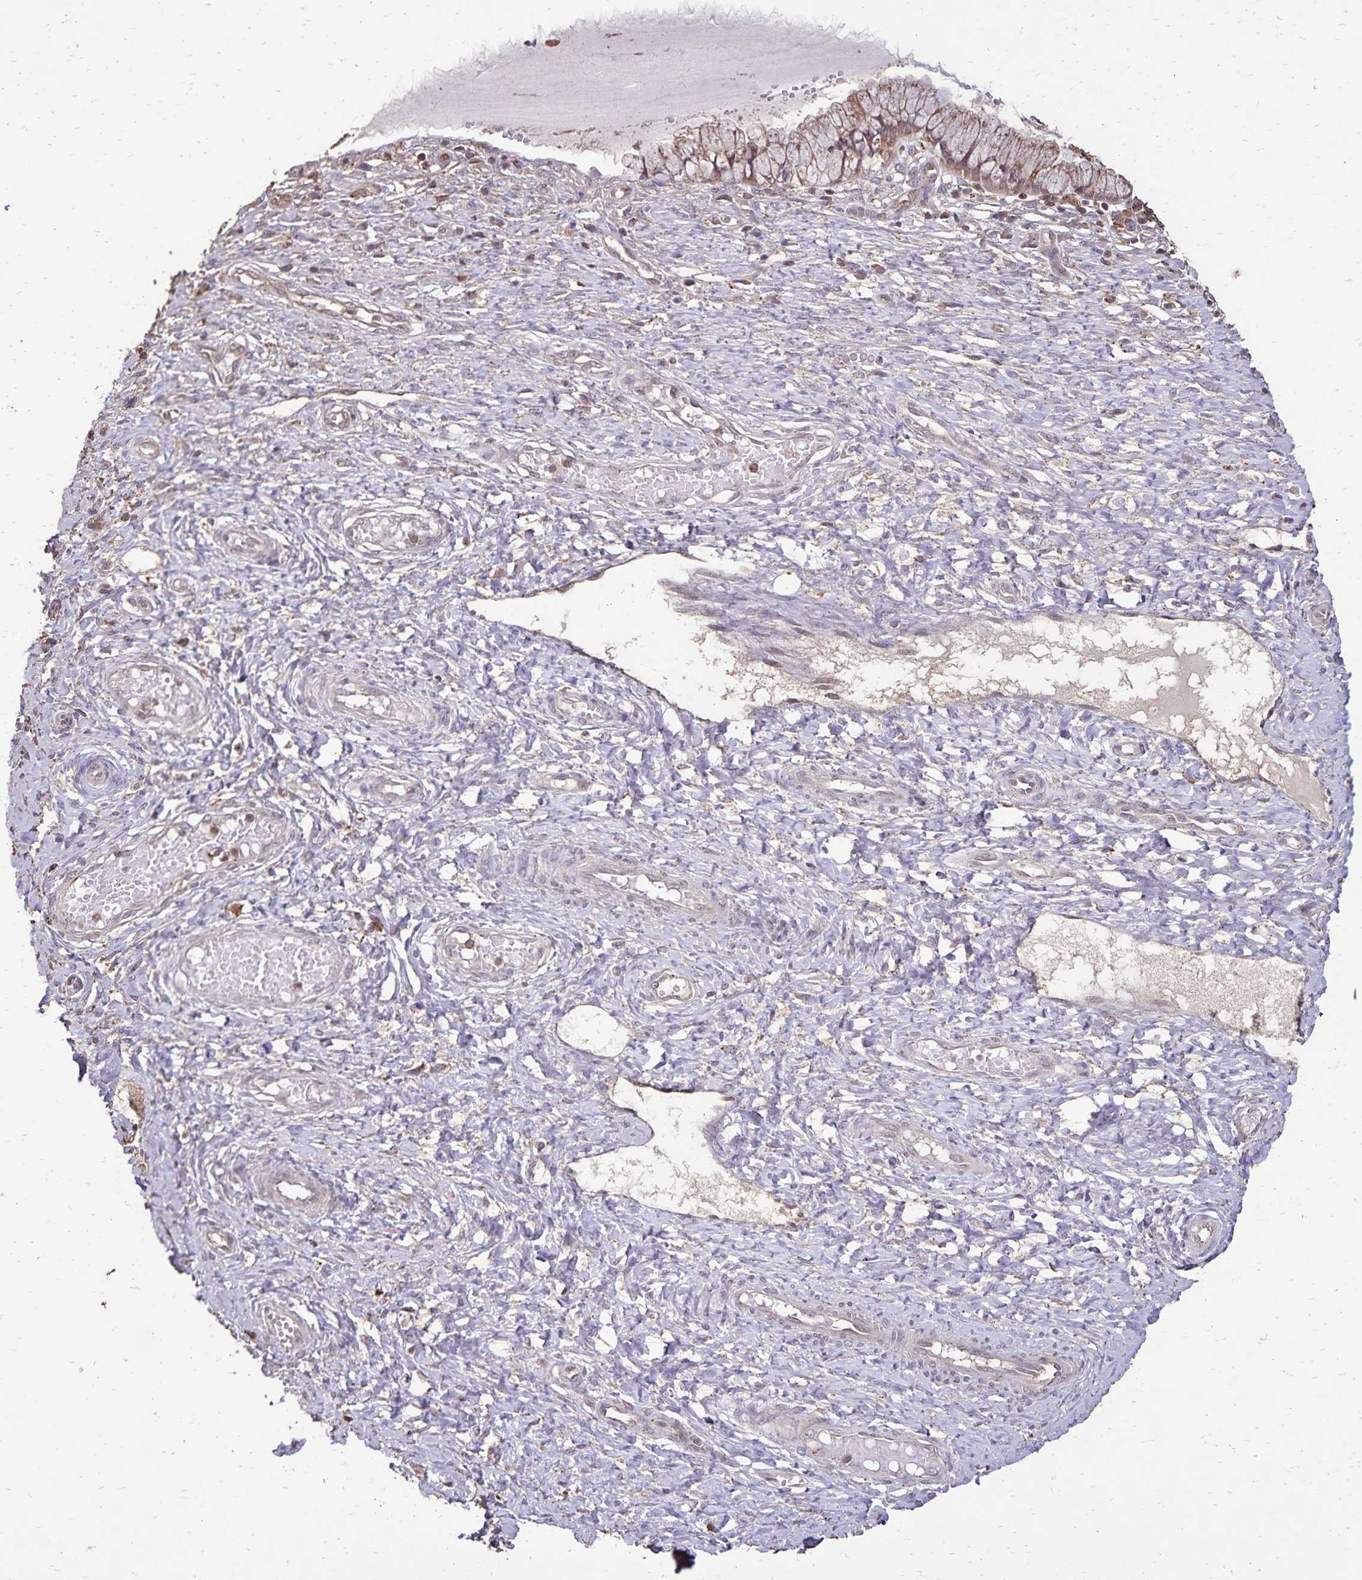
{"staining": {"intensity": "moderate", "quantity": ">75%", "location": "cytoplasmic/membranous"}, "tissue": "cervix", "cell_type": "Glandular cells", "image_type": "normal", "snomed": [{"axis": "morphology", "description": "Normal tissue, NOS"}, {"axis": "topography", "description": "Cervix"}], "caption": "Immunohistochemistry (DAB) staining of unremarkable human cervix shows moderate cytoplasmic/membranous protein expression in about >75% of glandular cells. (IHC, brightfield microscopy, high magnification).", "gene": "CHMP1B", "patient": {"sex": "female", "age": 37}}